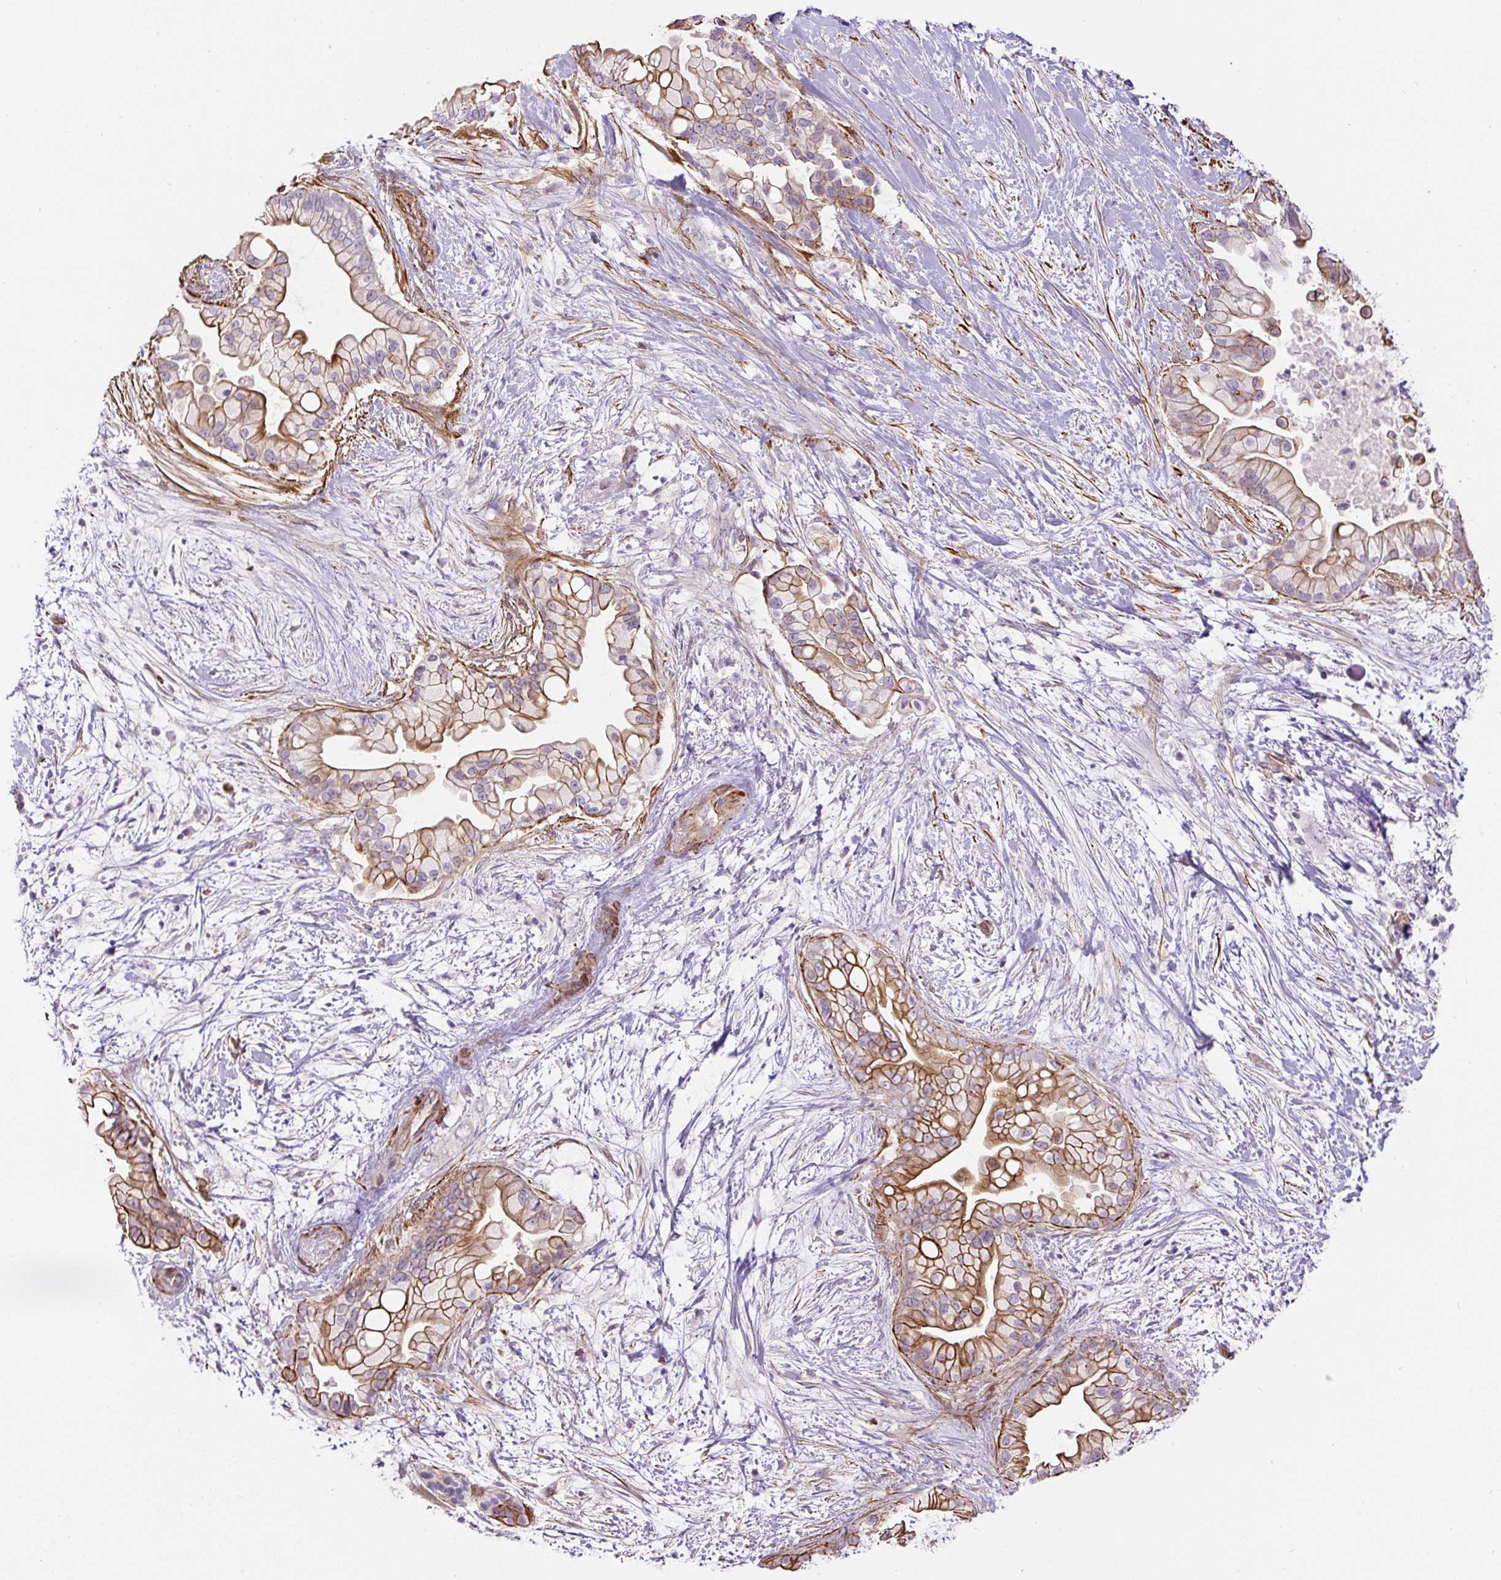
{"staining": {"intensity": "moderate", "quantity": "25%-75%", "location": "cytoplasmic/membranous"}, "tissue": "pancreatic cancer", "cell_type": "Tumor cells", "image_type": "cancer", "snomed": [{"axis": "morphology", "description": "Adenocarcinoma, NOS"}, {"axis": "topography", "description": "Pancreas"}], "caption": "Pancreatic adenocarcinoma was stained to show a protein in brown. There is medium levels of moderate cytoplasmic/membranous positivity in approximately 25%-75% of tumor cells. The staining is performed using DAB (3,3'-diaminobenzidine) brown chromogen to label protein expression. The nuclei are counter-stained blue using hematoxylin.", "gene": "B3GALT5", "patient": {"sex": "female", "age": 69}}